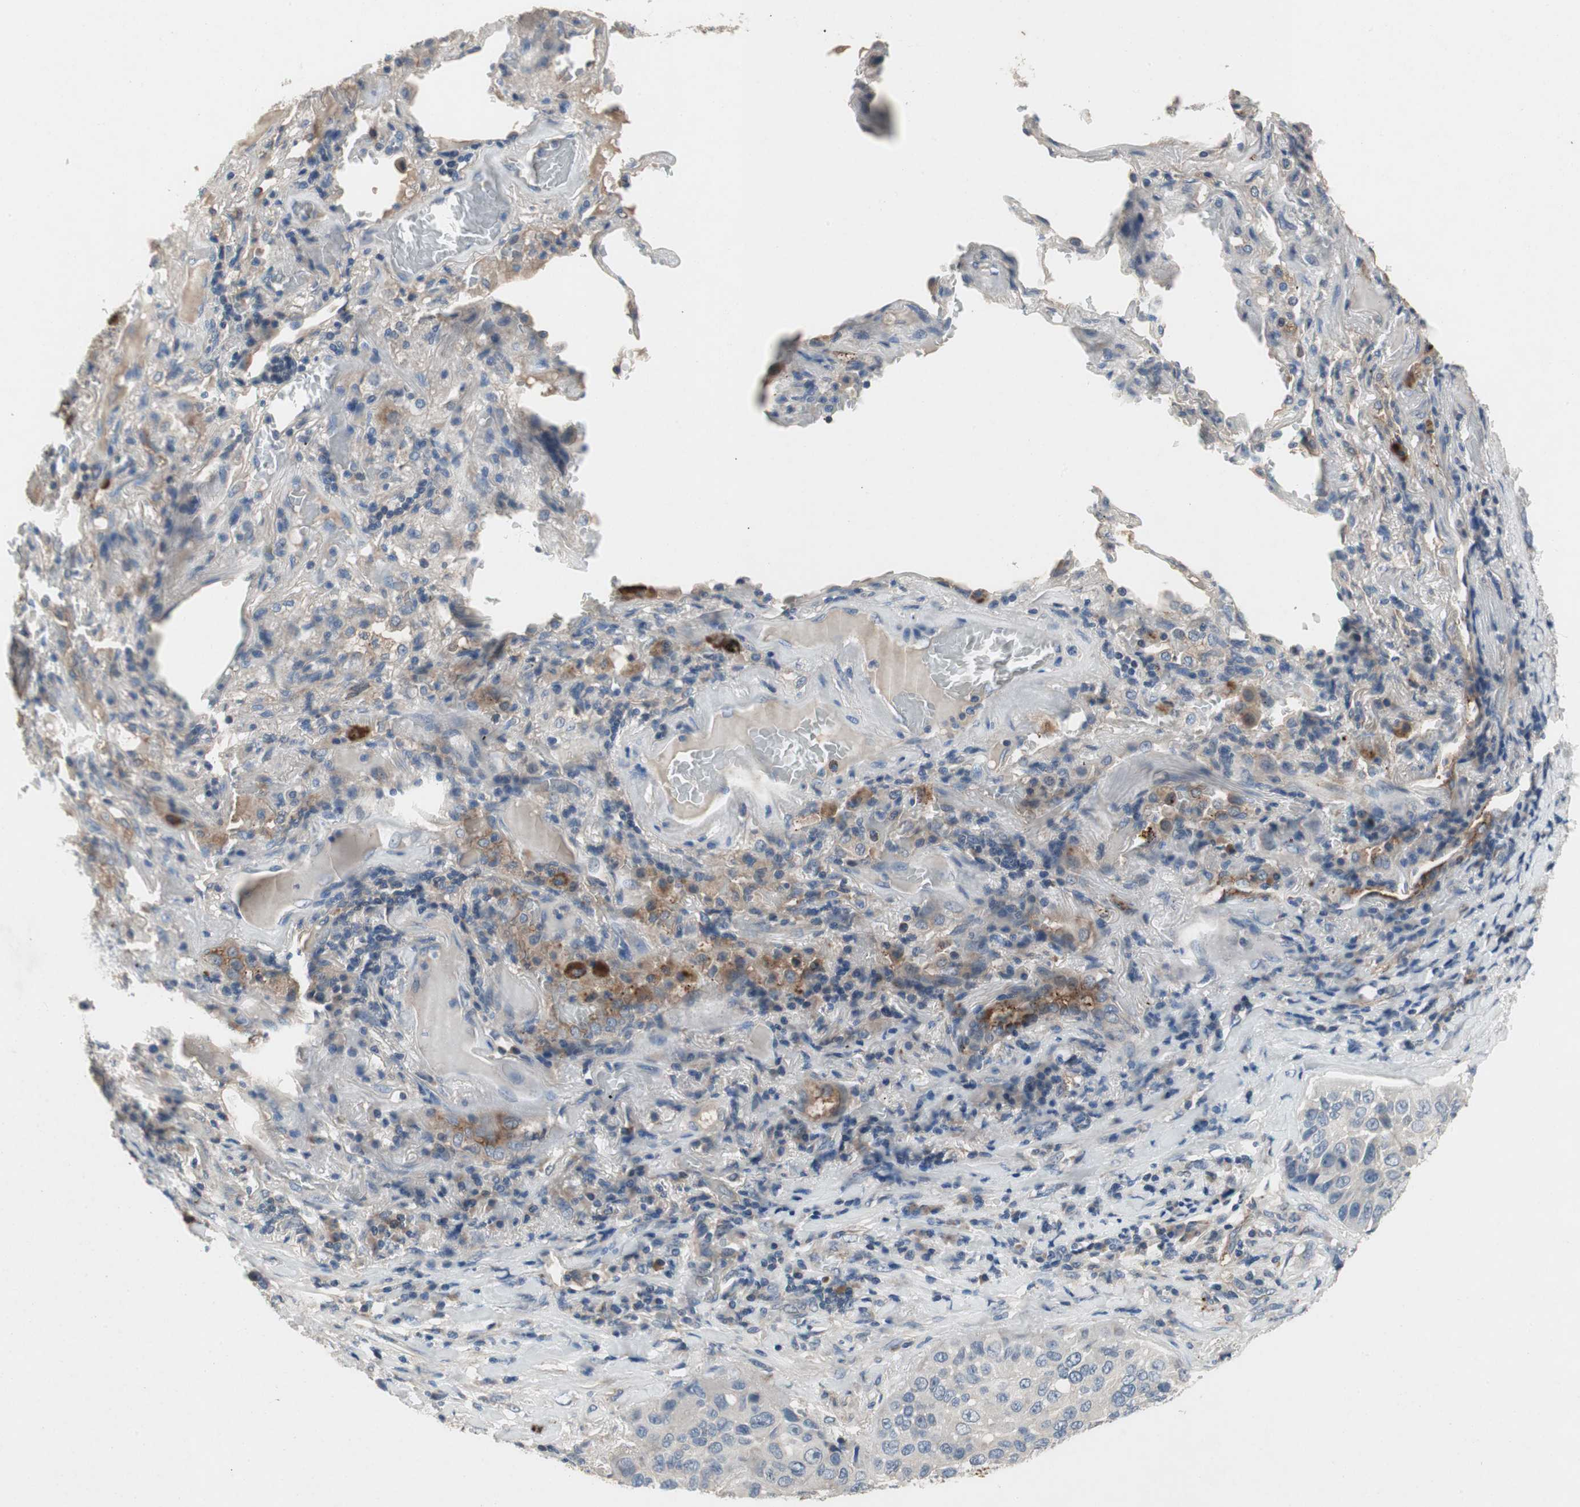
{"staining": {"intensity": "negative", "quantity": "none", "location": "none"}, "tissue": "lung cancer", "cell_type": "Tumor cells", "image_type": "cancer", "snomed": [{"axis": "morphology", "description": "Squamous cell carcinoma, NOS"}, {"axis": "topography", "description": "Lung"}], "caption": "Immunohistochemical staining of human lung cancer shows no significant staining in tumor cells. The staining was performed using DAB to visualize the protein expression in brown, while the nuclei were stained in blue with hematoxylin (Magnification: 20x).", "gene": "ALPL", "patient": {"sex": "male", "age": 57}}